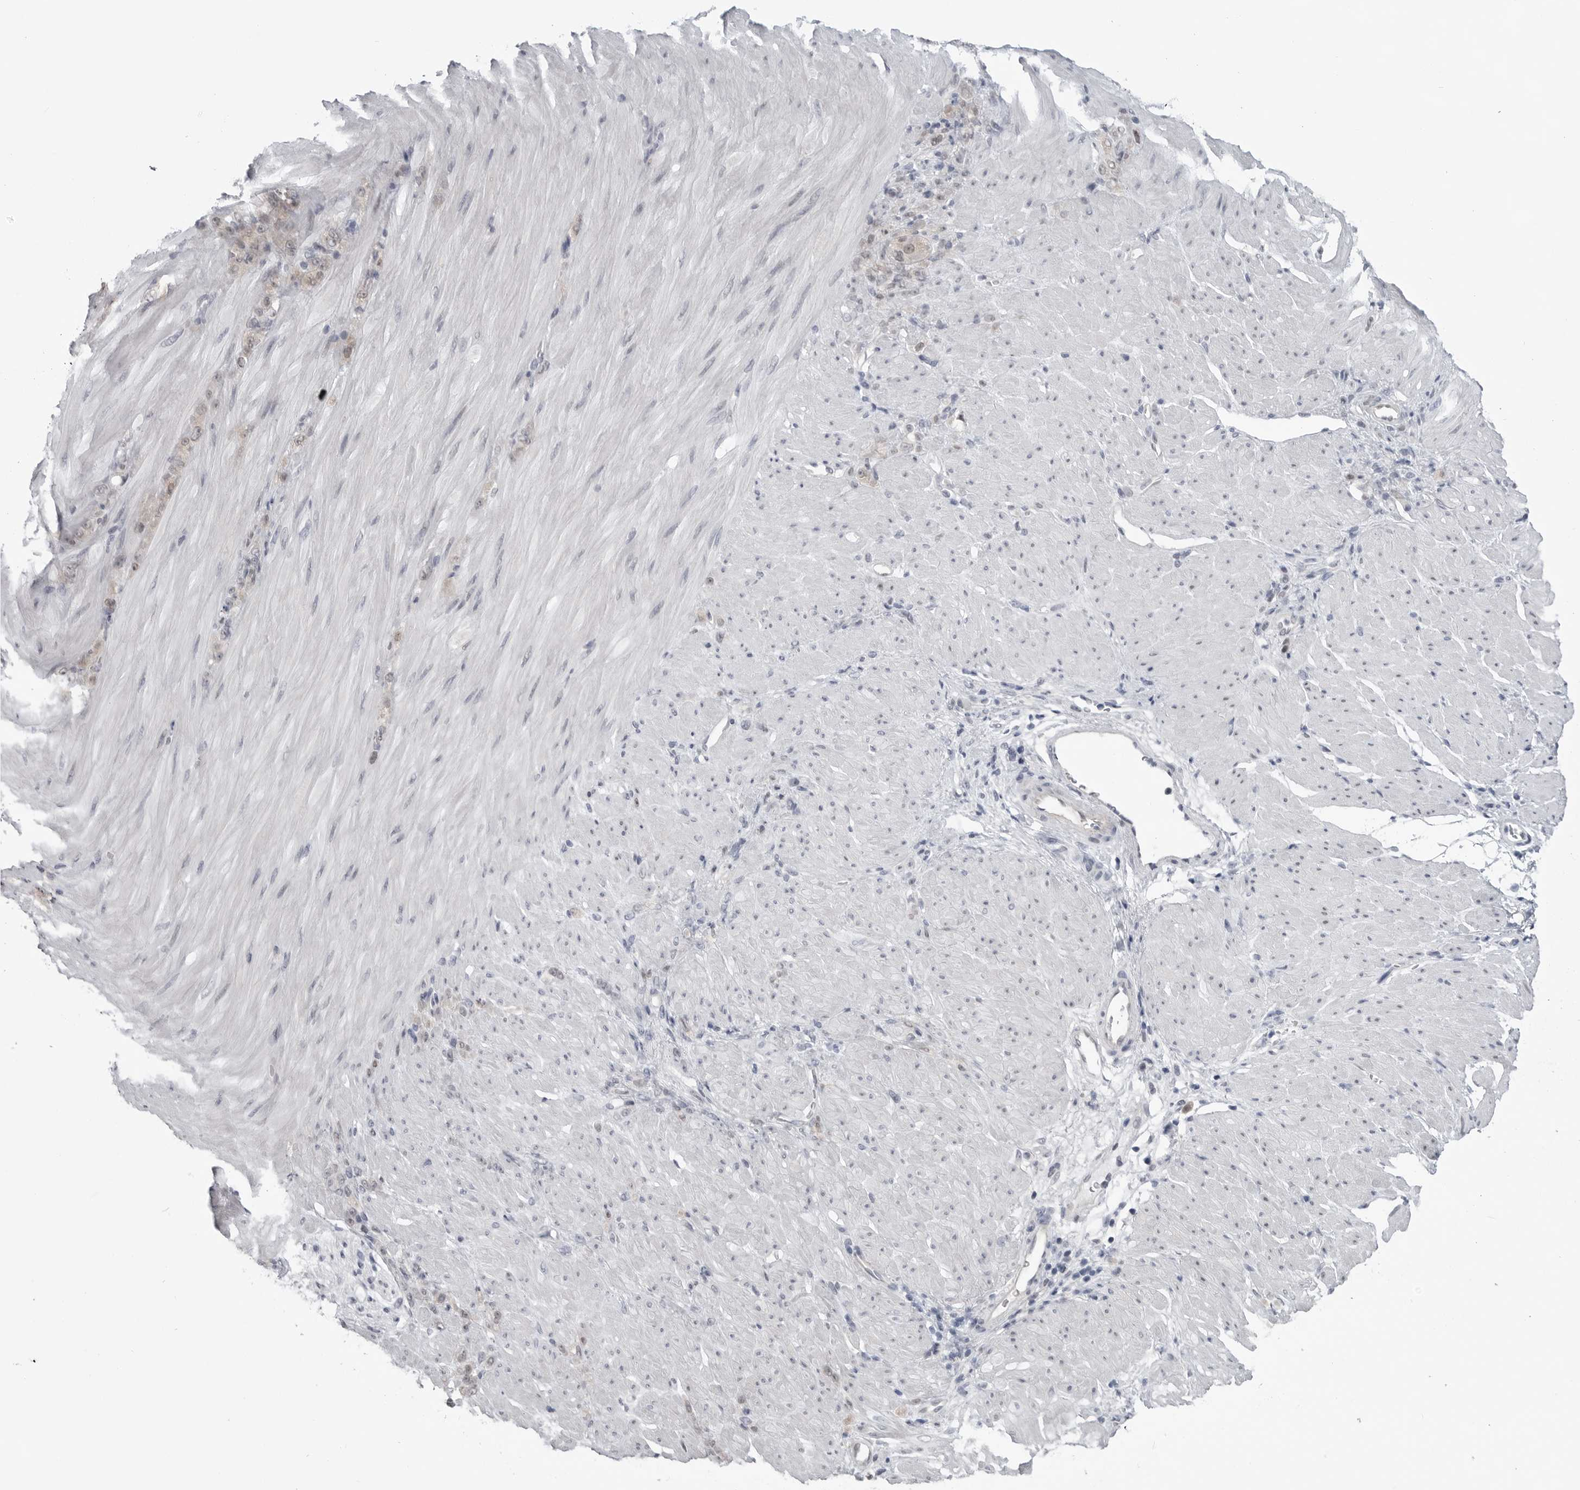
{"staining": {"intensity": "weak", "quantity": "<25%", "location": "nuclear"}, "tissue": "stomach cancer", "cell_type": "Tumor cells", "image_type": "cancer", "snomed": [{"axis": "morphology", "description": "Normal tissue, NOS"}, {"axis": "morphology", "description": "Adenocarcinoma, NOS"}, {"axis": "topography", "description": "Stomach"}], "caption": "DAB immunohistochemical staining of adenocarcinoma (stomach) displays no significant positivity in tumor cells. (IHC, brightfield microscopy, high magnification).", "gene": "PNPO", "patient": {"sex": "male", "age": 82}}